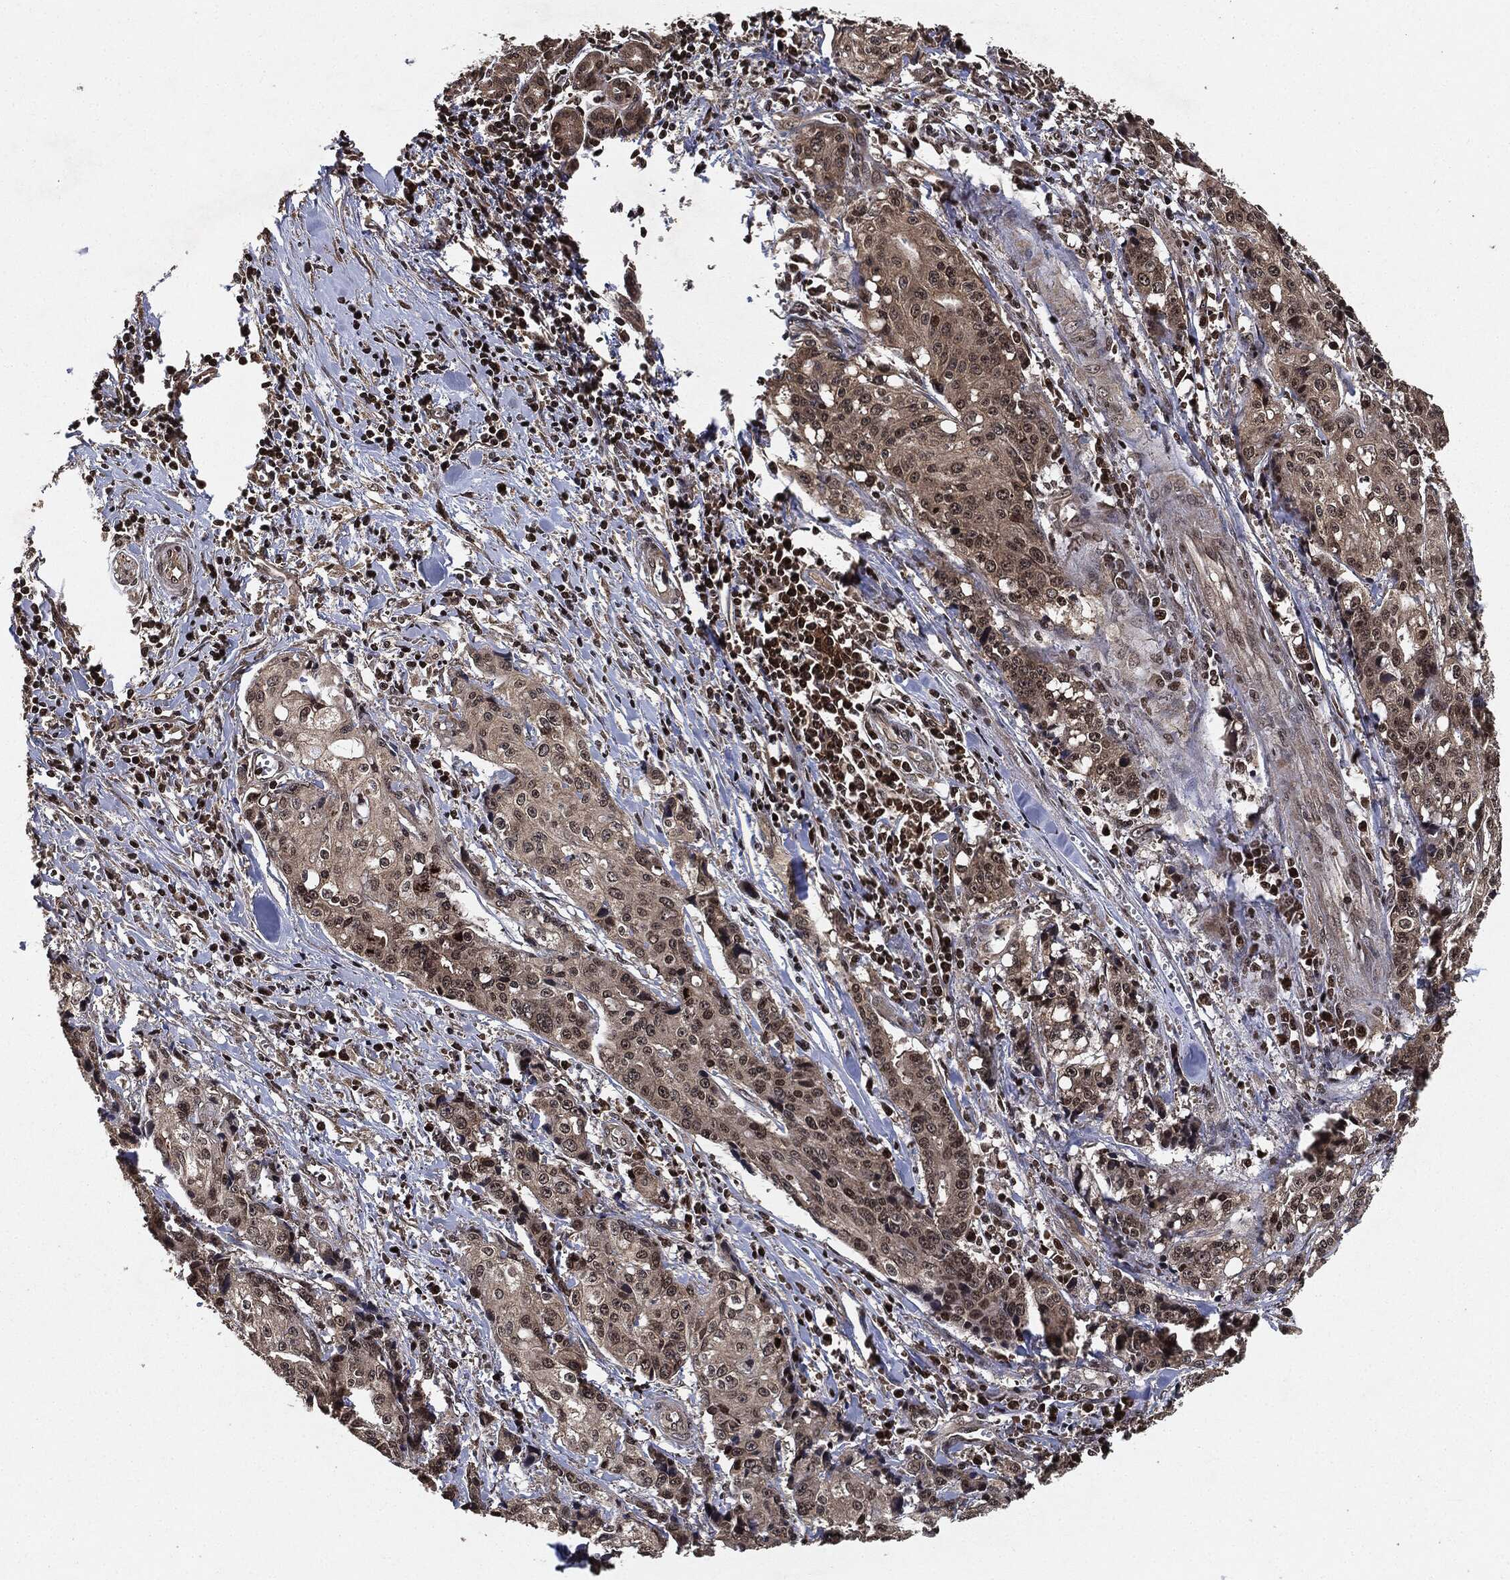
{"staining": {"intensity": "weak", "quantity": "25%-75%", "location": "cytoplasmic/membranous,nuclear"}, "tissue": "pancreatic cancer", "cell_type": "Tumor cells", "image_type": "cancer", "snomed": [{"axis": "morphology", "description": "Adenocarcinoma, NOS"}, {"axis": "topography", "description": "Pancreas"}], "caption": "Human pancreatic cancer (adenocarcinoma) stained with a protein marker demonstrates weak staining in tumor cells.", "gene": "PDK1", "patient": {"sex": "male", "age": 64}}